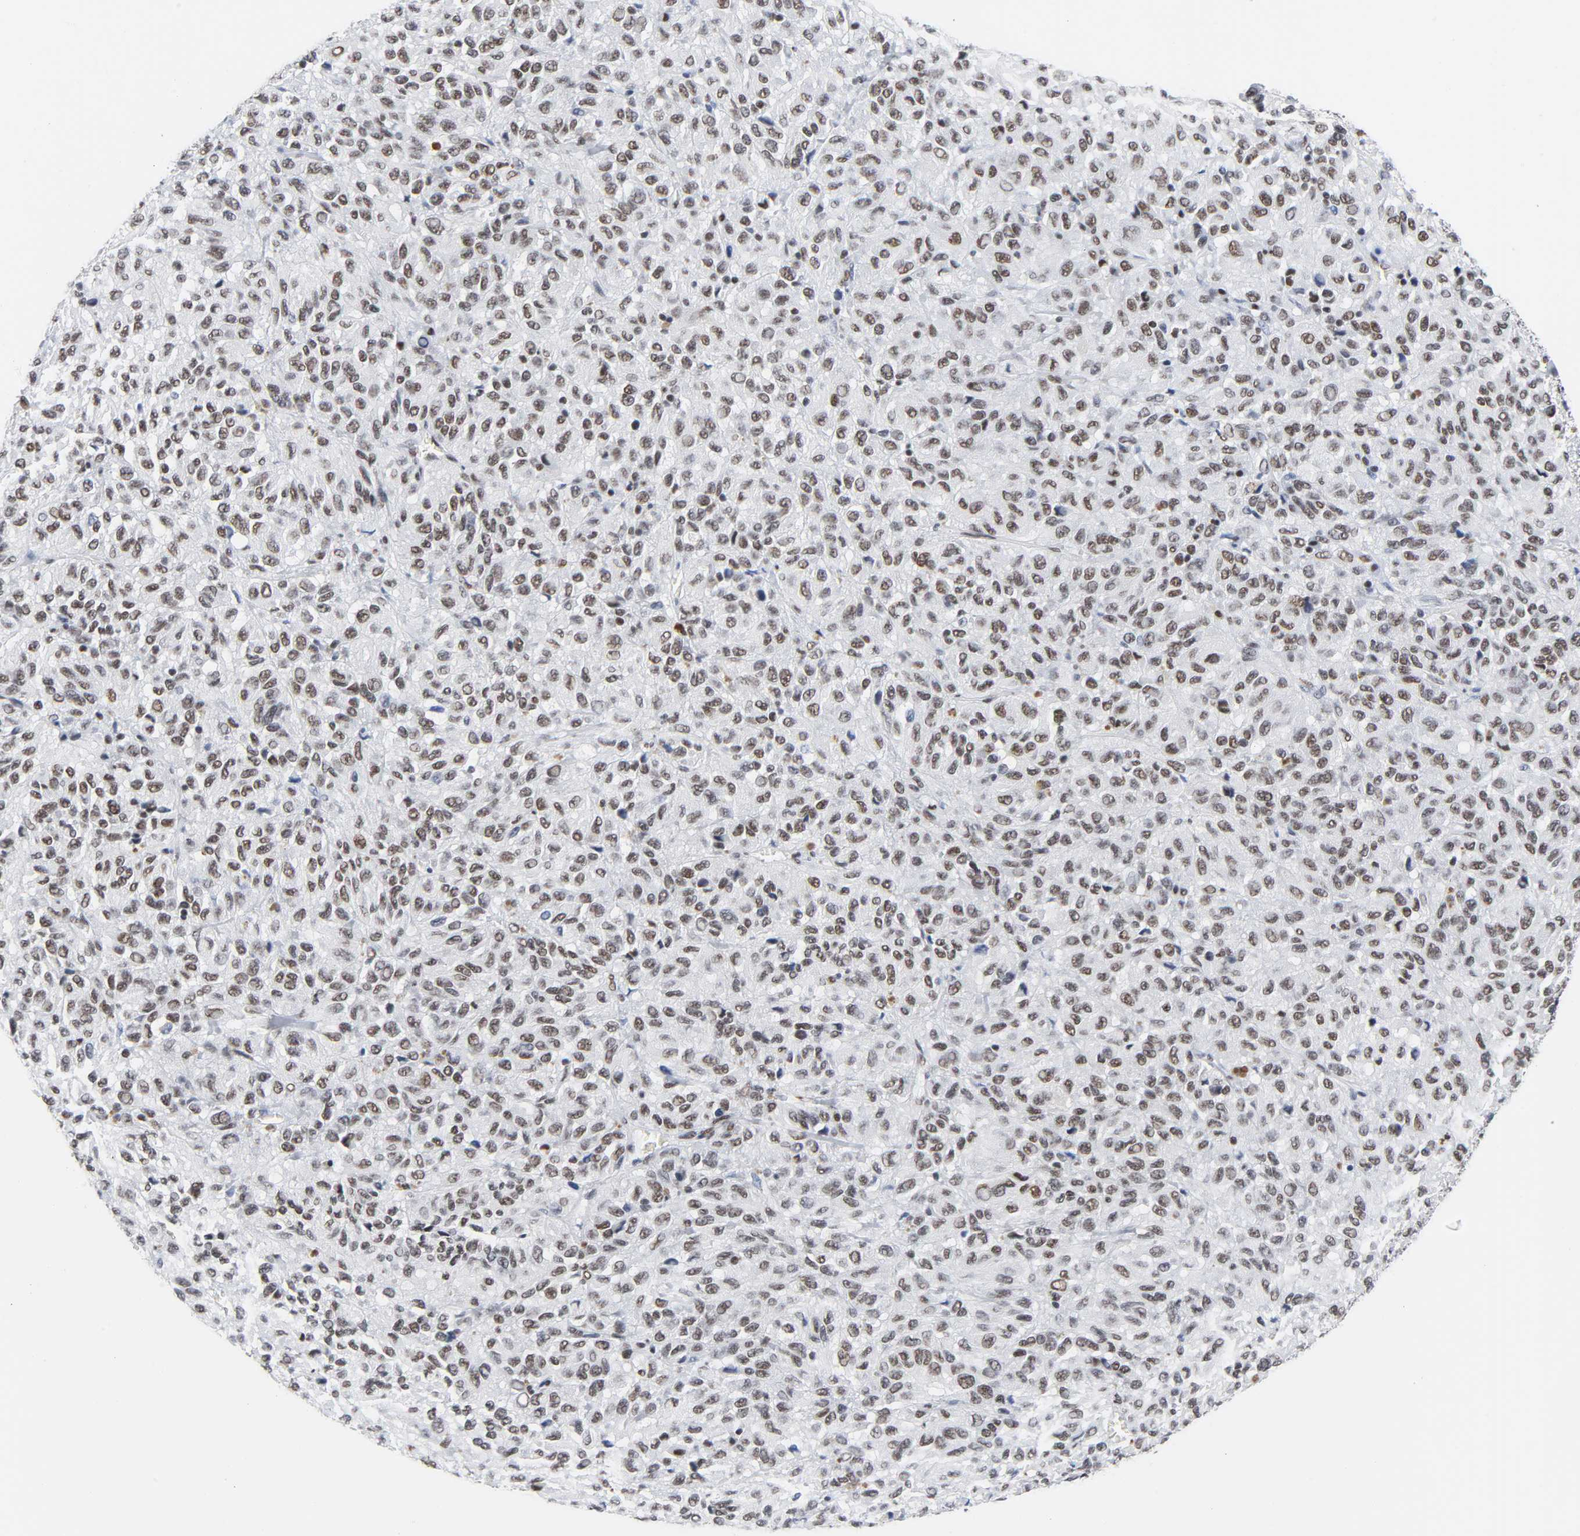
{"staining": {"intensity": "moderate", "quantity": ">75%", "location": "nuclear"}, "tissue": "melanoma", "cell_type": "Tumor cells", "image_type": "cancer", "snomed": [{"axis": "morphology", "description": "Malignant melanoma, Metastatic site"}, {"axis": "topography", "description": "Lung"}], "caption": "A histopathology image showing moderate nuclear staining in approximately >75% of tumor cells in melanoma, as visualized by brown immunohistochemical staining.", "gene": "CSTF2", "patient": {"sex": "male", "age": 64}}